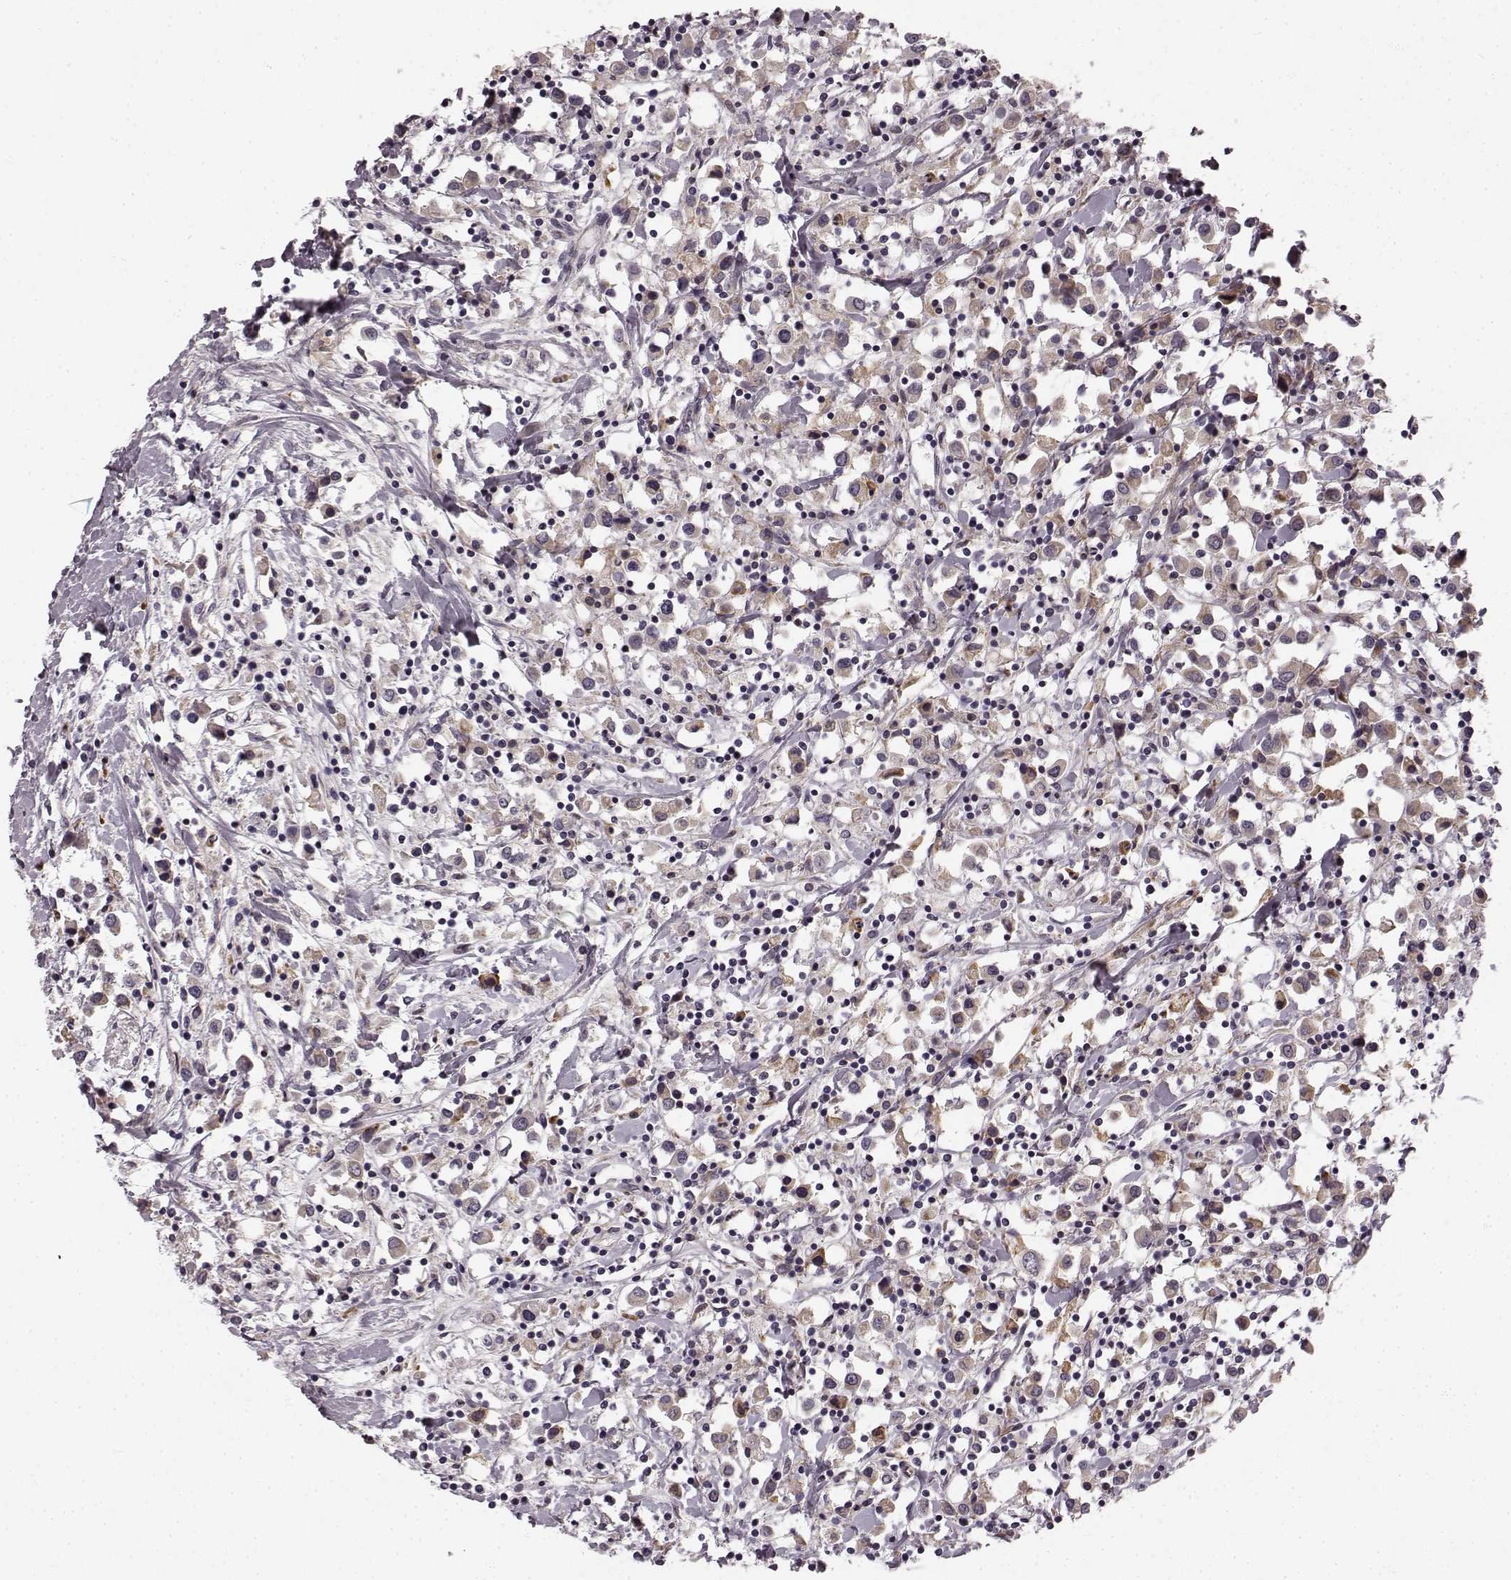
{"staining": {"intensity": "weak", "quantity": "25%-75%", "location": "cytoplasmic/membranous"}, "tissue": "breast cancer", "cell_type": "Tumor cells", "image_type": "cancer", "snomed": [{"axis": "morphology", "description": "Duct carcinoma"}, {"axis": "topography", "description": "Breast"}], "caption": "A low amount of weak cytoplasmic/membranous expression is present in about 25%-75% of tumor cells in breast invasive ductal carcinoma tissue.", "gene": "FAM234B", "patient": {"sex": "female", "age": 61}}